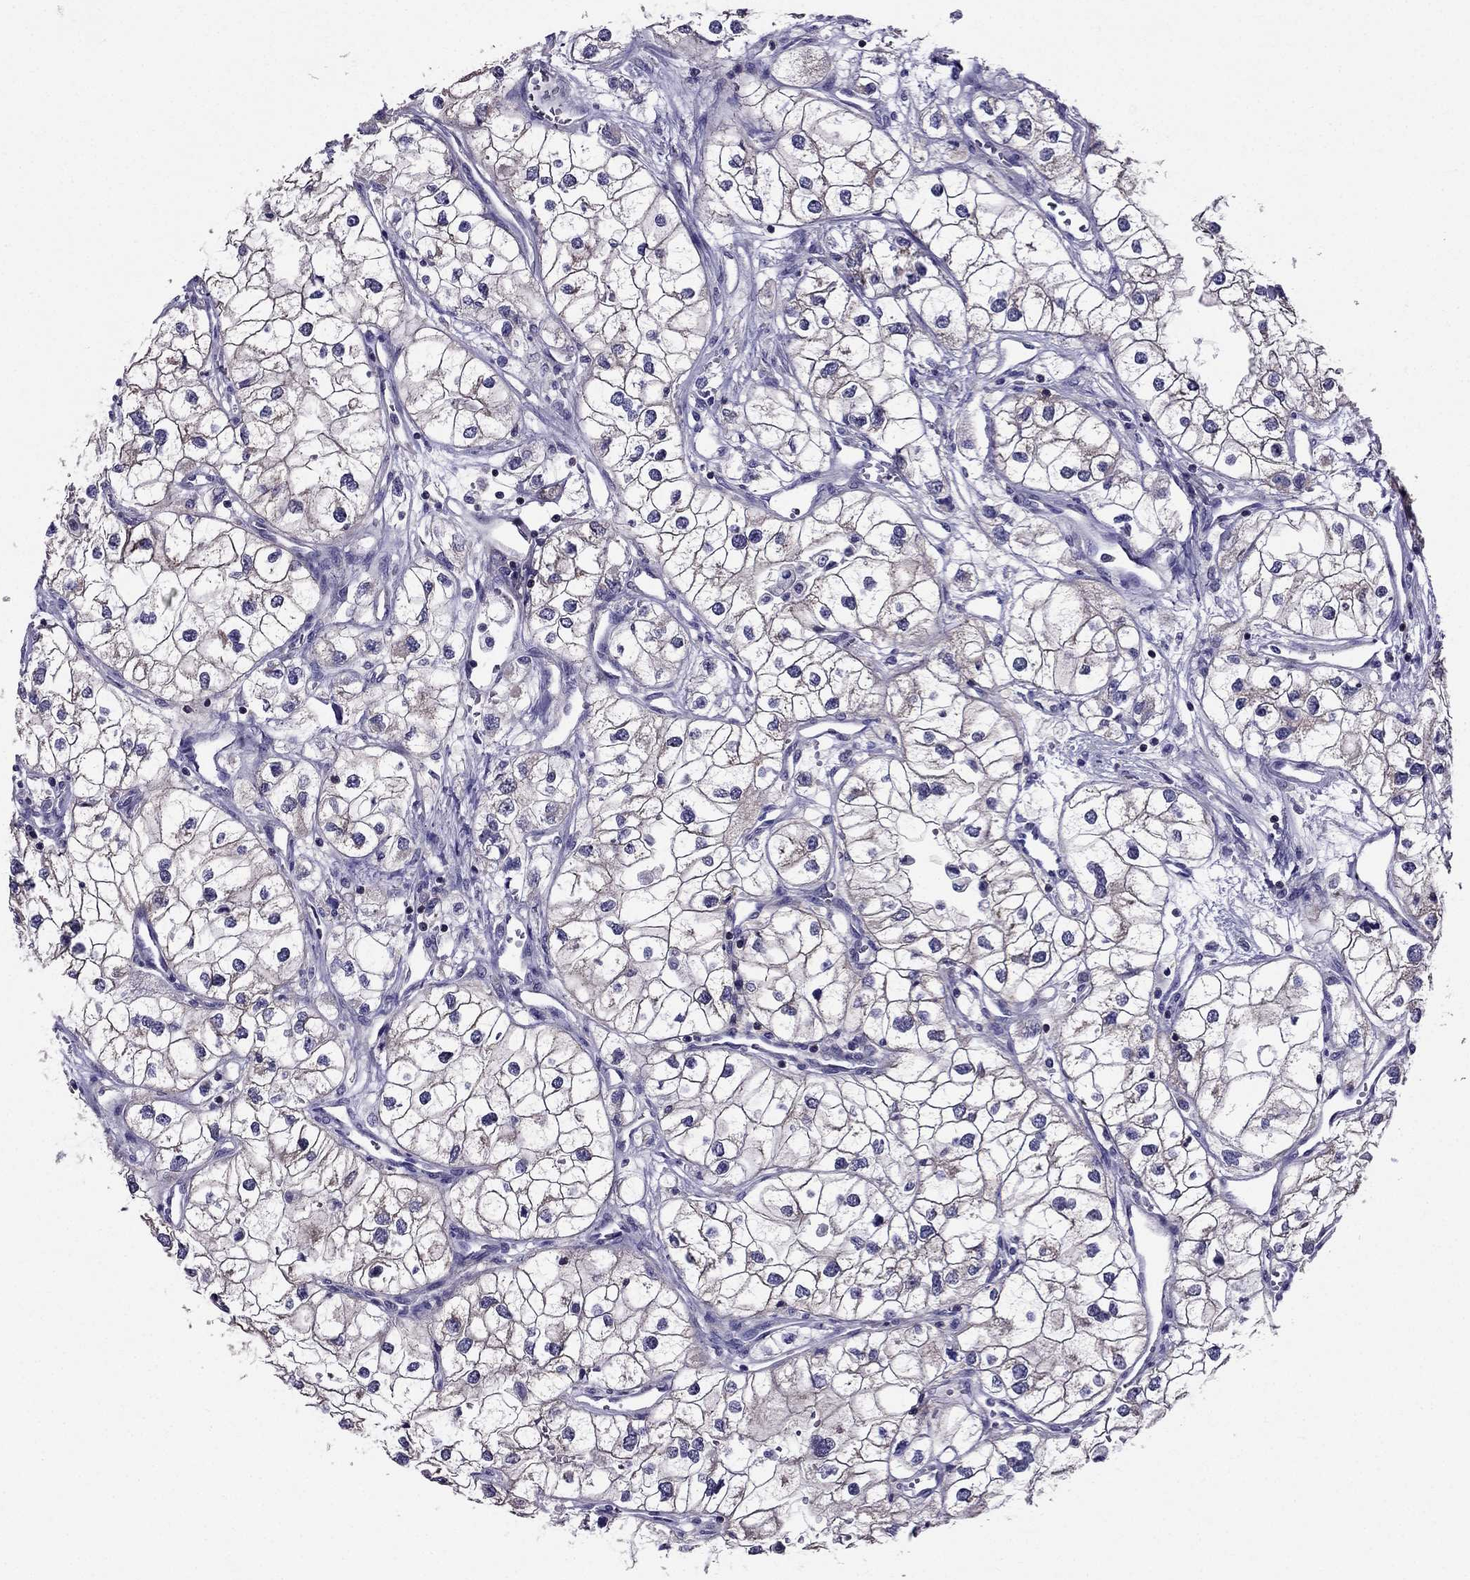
{"staining": {"intensity": "weak", "quantity": "25%-75%", "location": "cytoplasmic/membranous"}, "tissue": "renal cancer", "cell_type": "Tumor cells", "image_type": "cancer", "snomed": [{"axis": "morphology", "description": "Adenocarcinoma, NOS"}, {"axis": "topography", "description": "Kidney"}], "caption": "An IHC histopathology image of tumor tissue is shown. Protein staining in brown labels weak cytoplasmic/membranous positivity in renal adenocarcinoma within tumor cells.", "gene": "AAK1", "patient": {"sex": "male", "age": 59}}